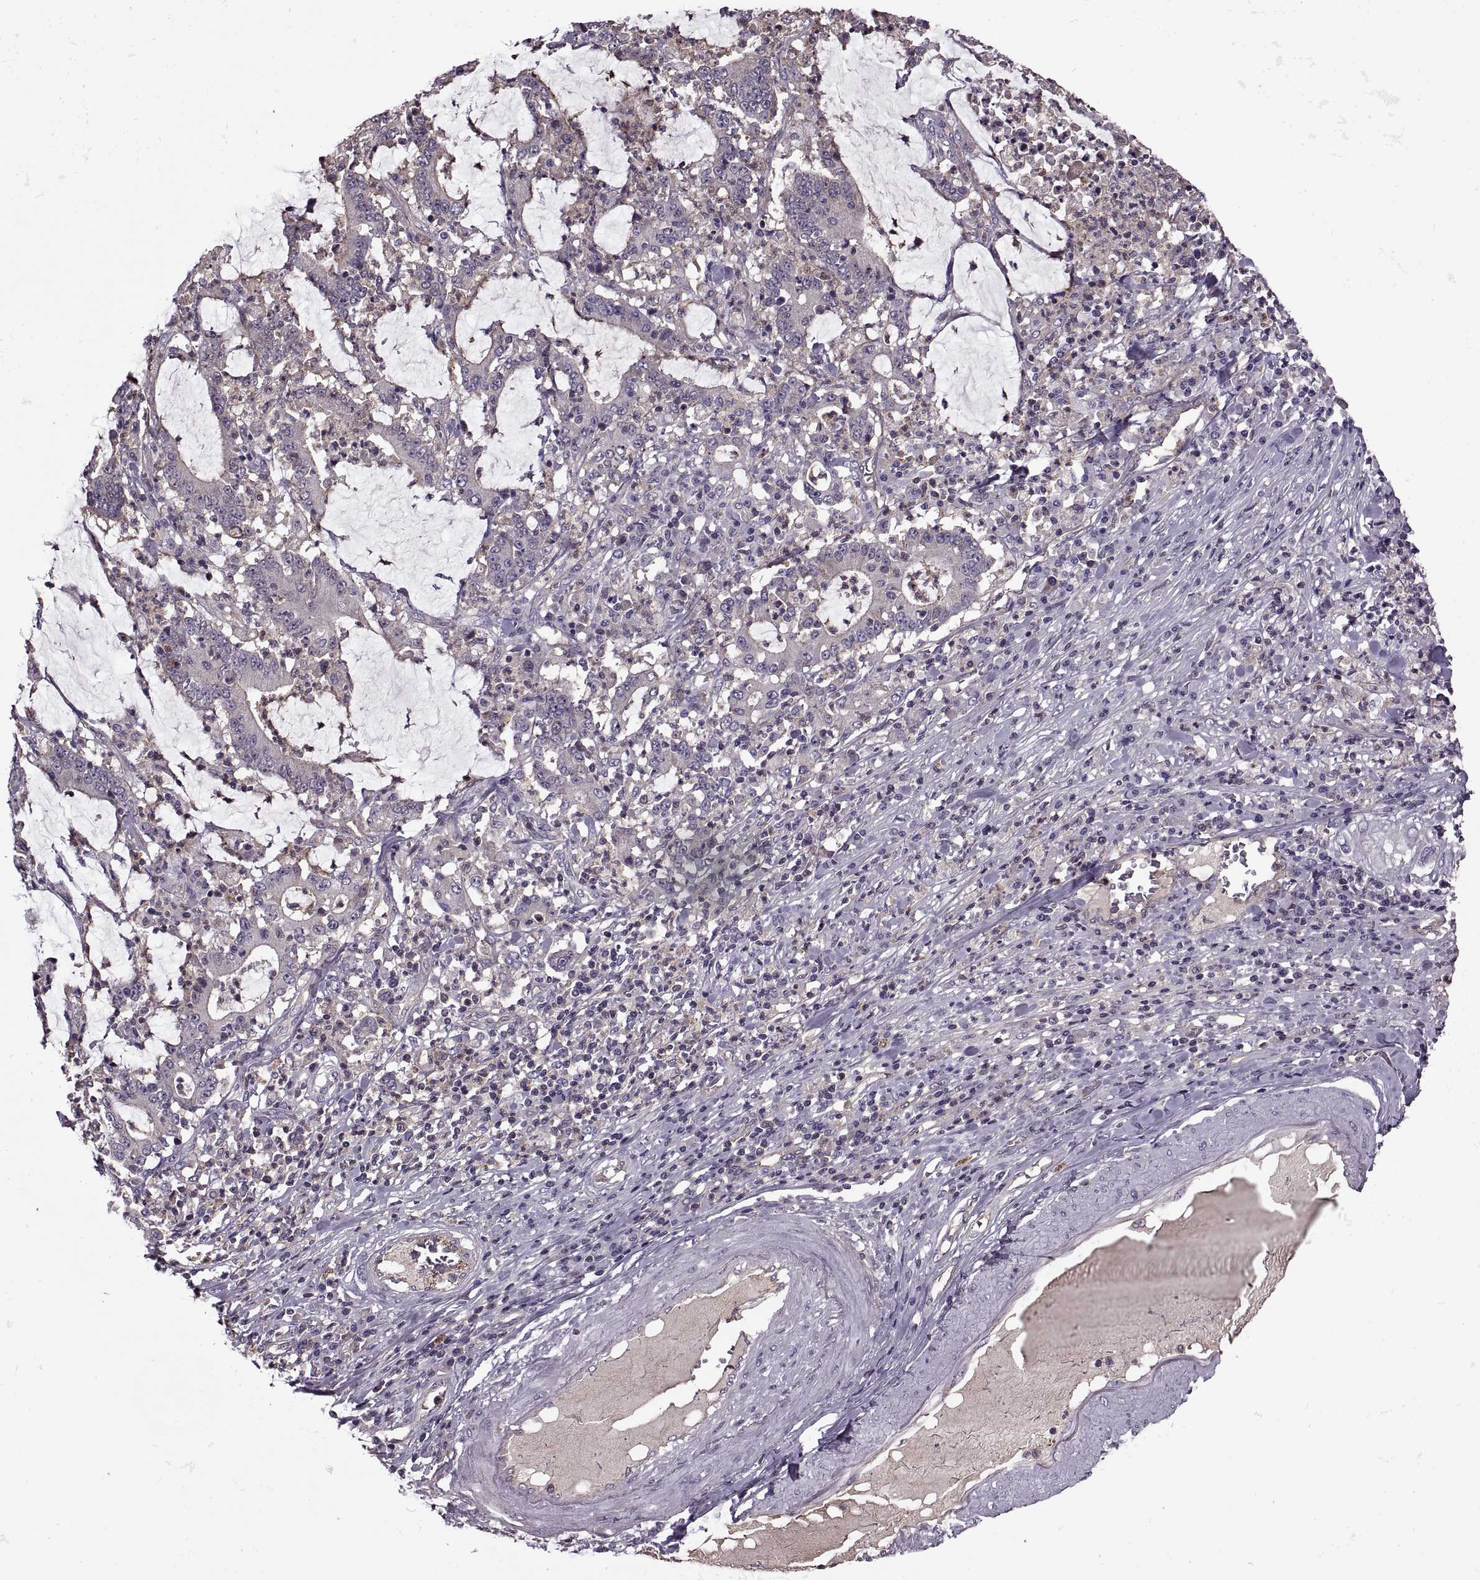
{"staining": {"intensity": "negative", "quantity": "none", "location": "none"}, "tissue": "stomach cancer", "cell_type": "Tumor cells", "image_type": "cancer", "snomed": [{"axis": "morphology", "description": "Adenocarcinoma, NOS"}, {"axis": "topography", "description": "Stomach, upper"}], "caption": "Immunohistochemistry (IHC) photomicrograph of neoplastic tissue: stomach cancer stained with DAB (3,3'-diaminobenzidine) reveals no significant protein expression in tumor cells.", "gene": "SLC2A3", "patient": {"sex": "male", "age": 68}}